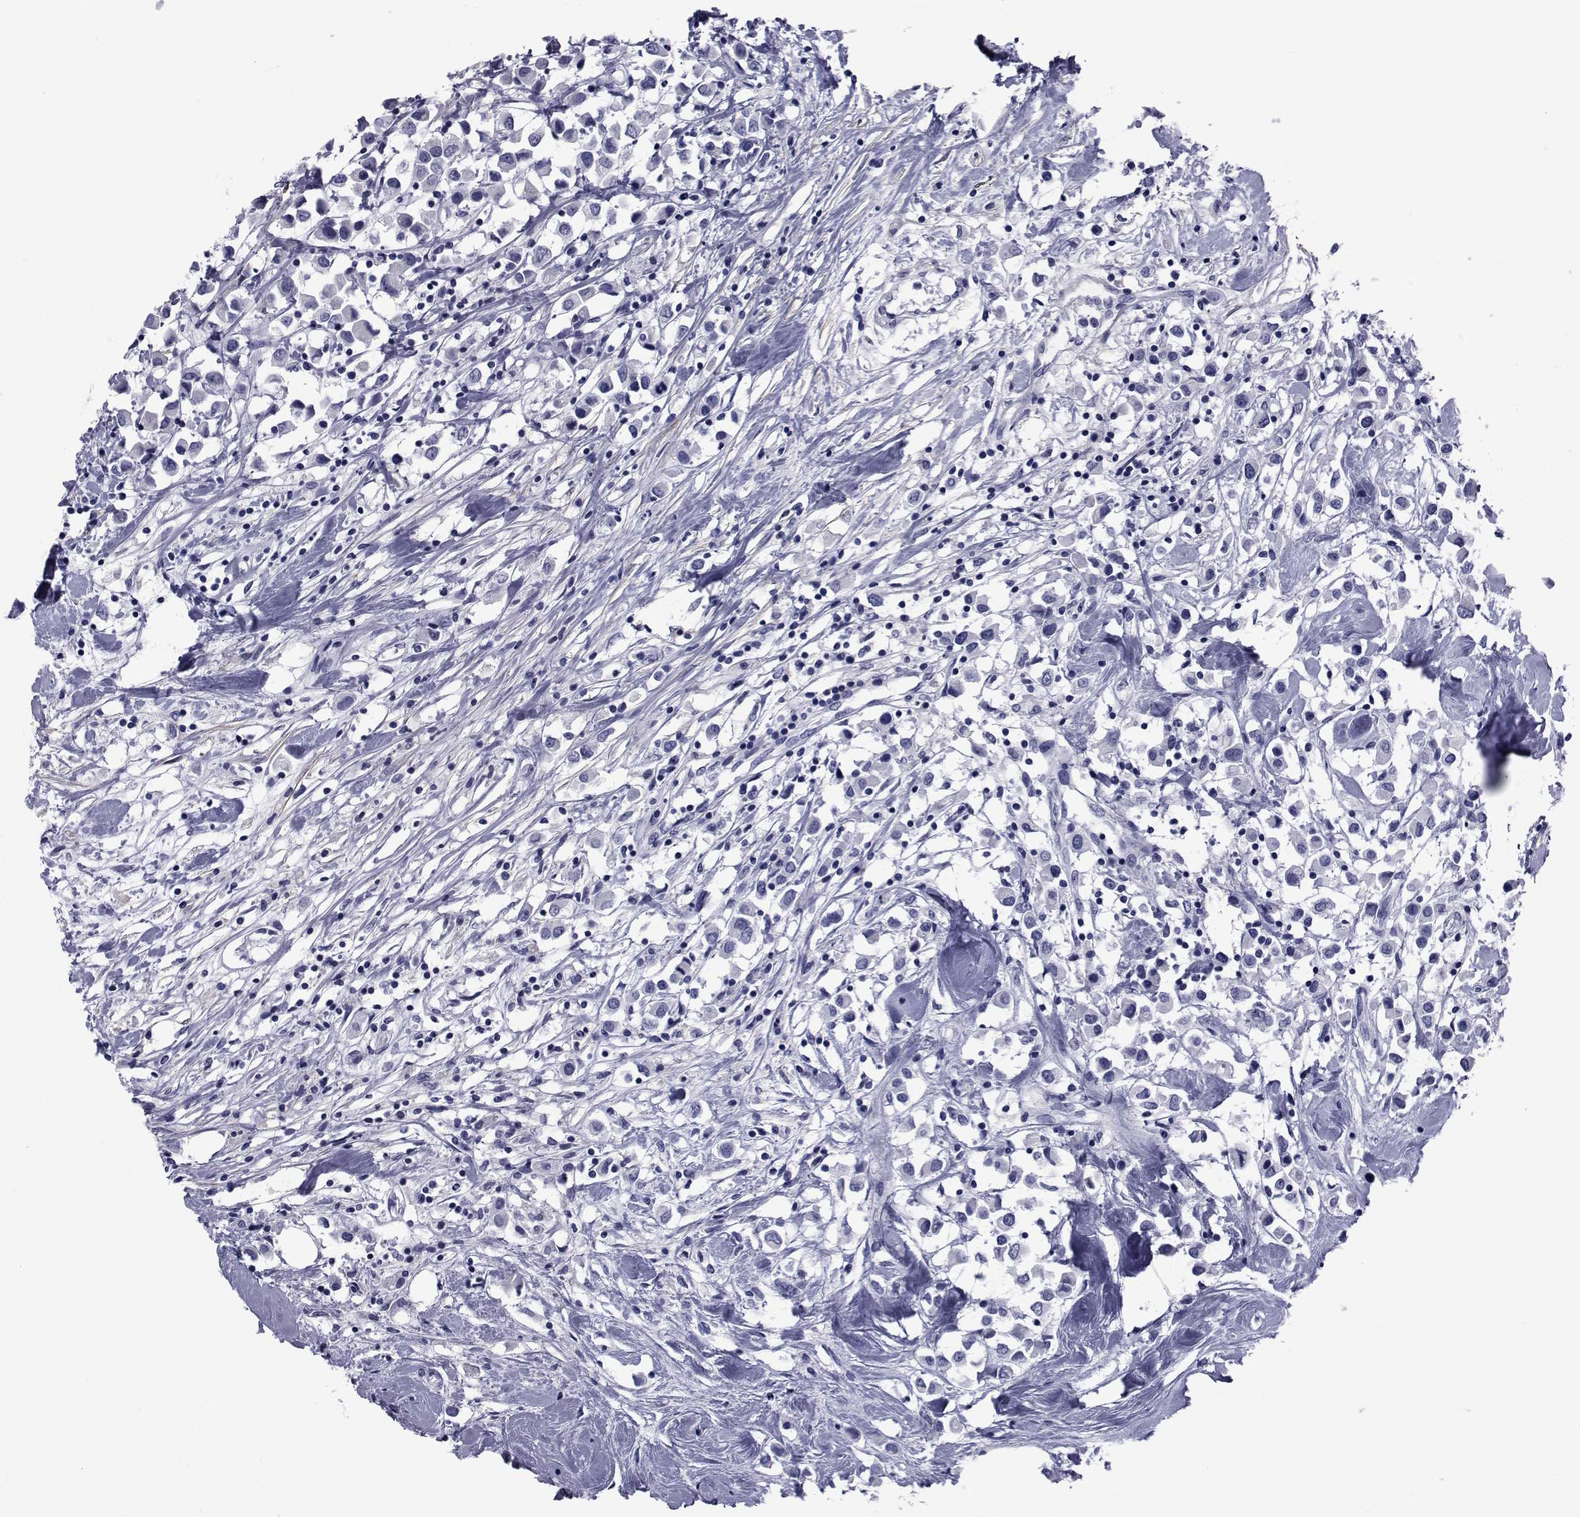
{"staining": {"intensity": "negative", "quantity": "none", "location": "none"}, "tissue": "breast cancer", "cell_type": "Tumor cells", "image_type": "cancer", "snomed": [{"axis": "morphology", "description": "Duct carcinoma"}, {"axis": "topography", "description": "Breast"}], "caption": "IHC photomicrograph of neoplastic tissue: human breast cancer (infiltrating ductal carcinoma) stained with DAB (3,3'-diaminobenzidine) demonstrates no significant protein positivity in tumor cells.", "gene": "GKAP1", "patient": {"sex": "female", "age": 61}}